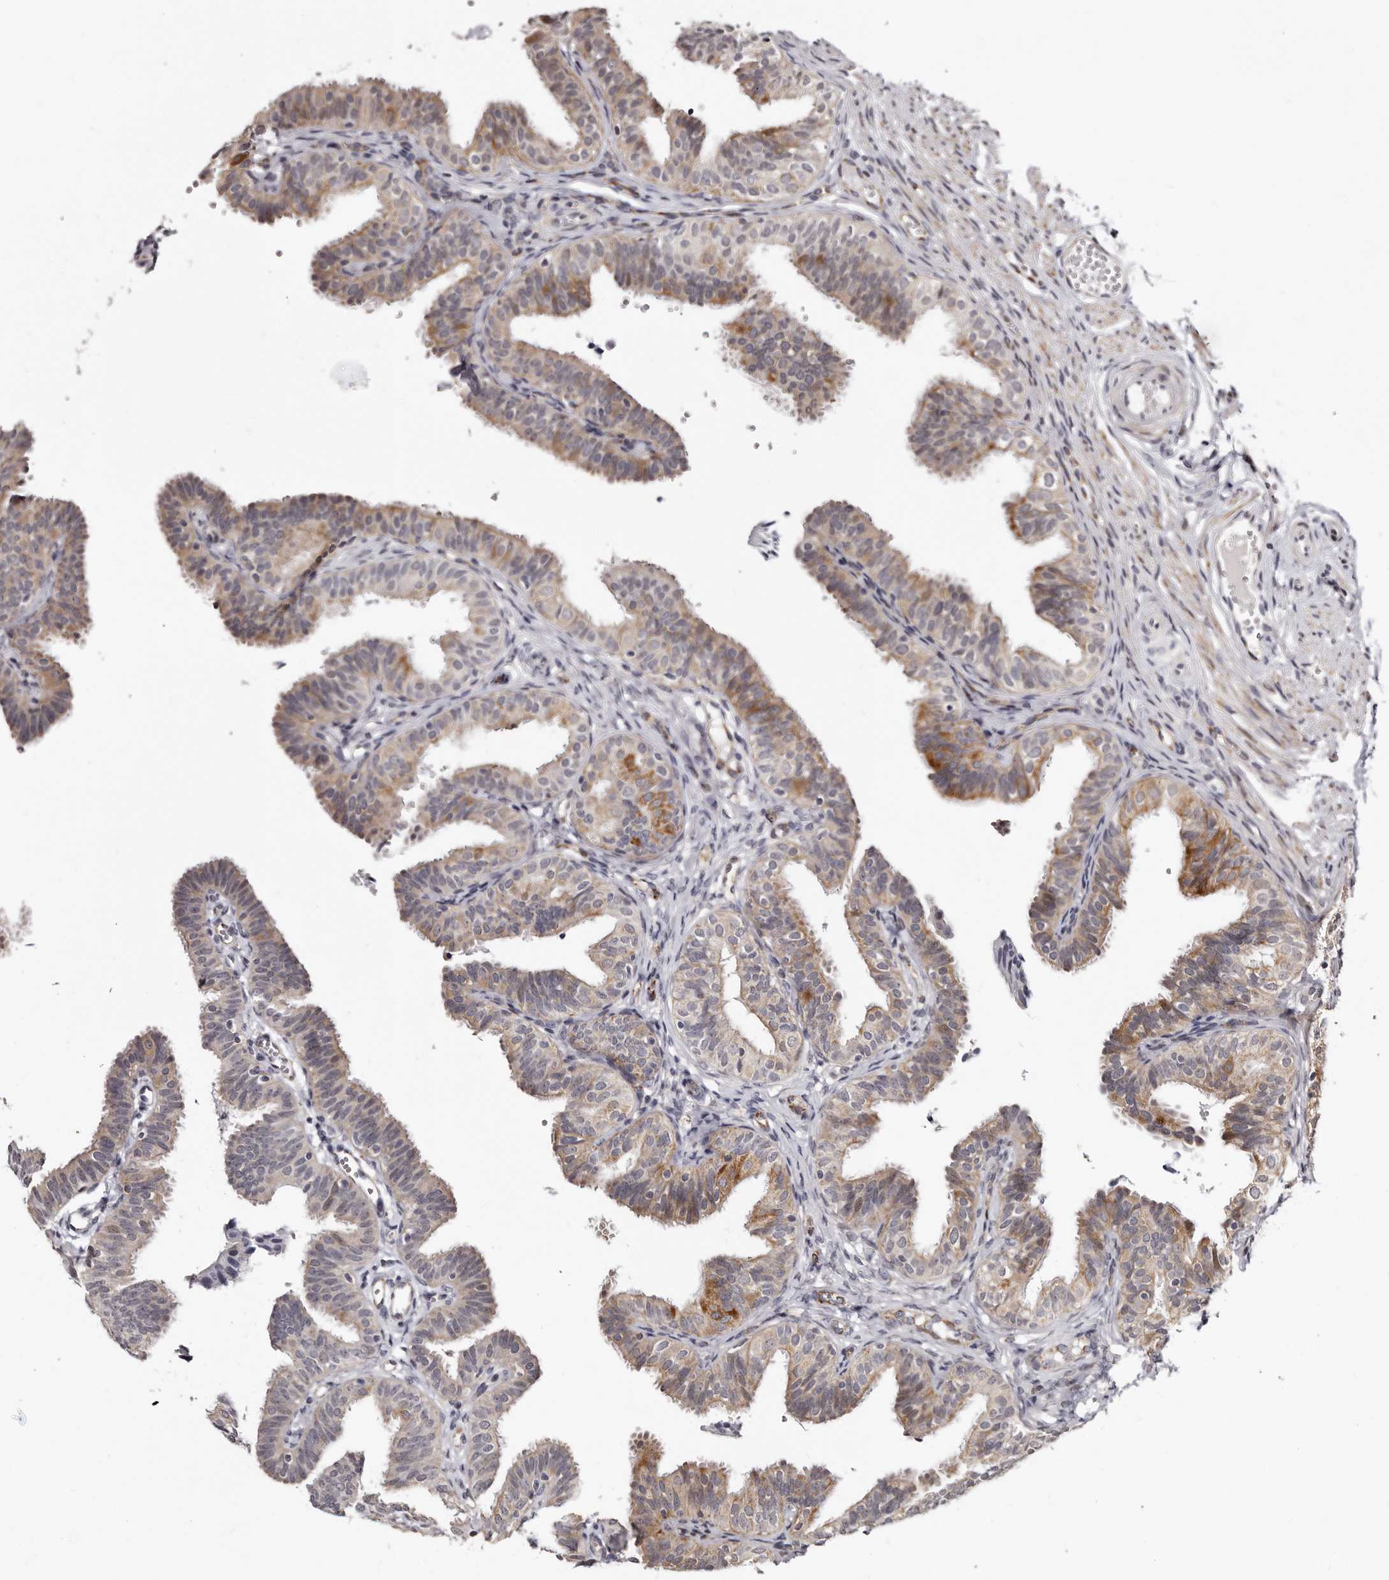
{"staining": {"intensity": "moderate", "quantity": "25%-75%", "location": "cytoplasmic/membranous"}, "tissue": "fallopian tube", "cell_type": "Glandular cells", "image_type": "normal", "snomed": [{"axis": "morphology", "description": "Normal tissue, NOS"}, {"axis": "topography", "description": "Fallopian tube"}], "caption": "Protein staining demonstrates moderate cytoplasmic/membranous expression in approximately 25%-75% of glandular cells in unremarkable fallopian tube. The staining was performed using DAB (3,3'-diaminobenzidine) to visualize the protein expression in brown, while the nuclei were stained in blue with hematoxylin (Magnification: 20x).", "gene": "PHF20L1", "patient": {"sex": "female", "age": 35}}